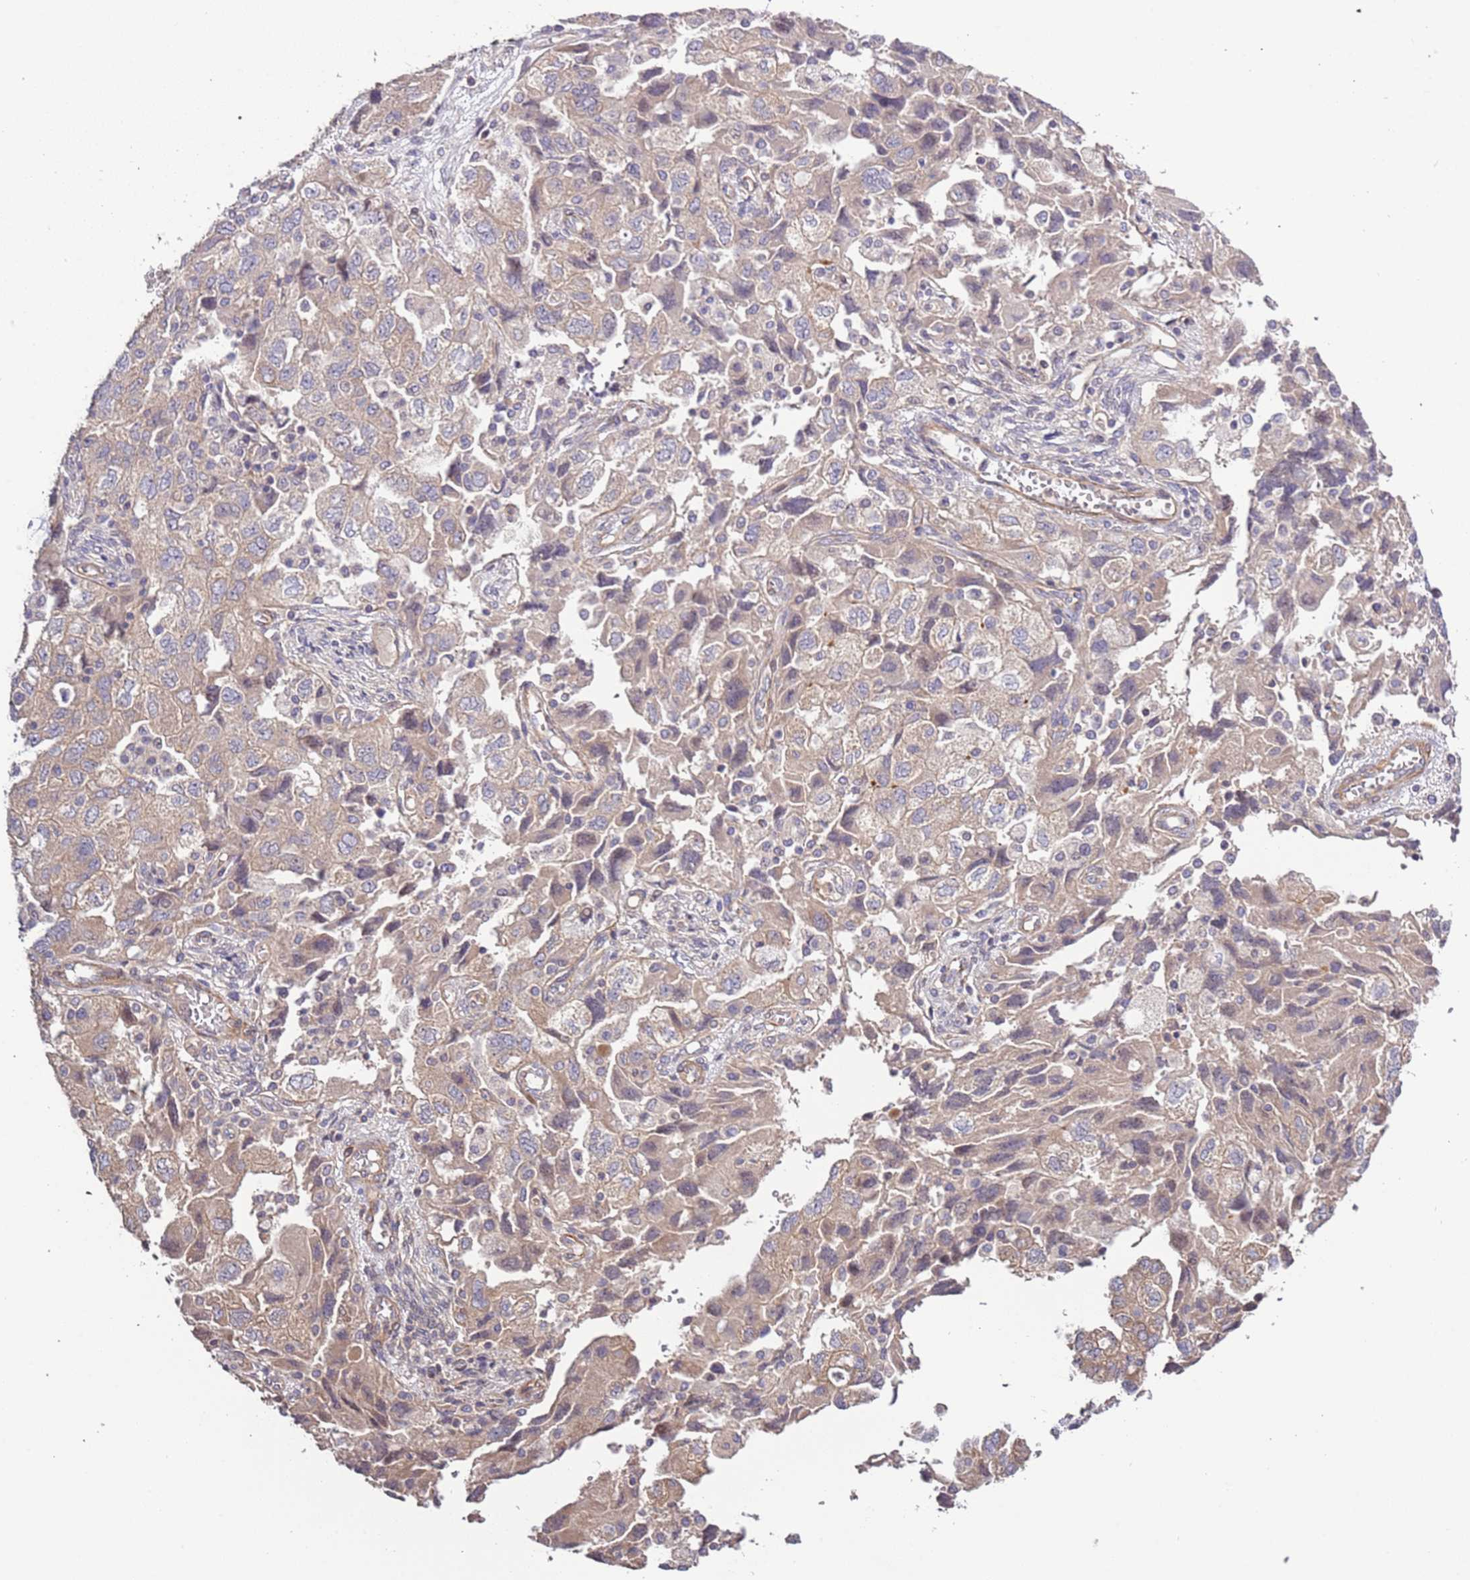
{"staining": {"intensity": "weak", "quantity": "25%-75%", "location": "cytoplasmic/membranous"}, "tissue": "ovarian cancer", "cell_type": "Tumor cells", "image_type": "cancer", "snomed": [{"axis": "morphology", "description": "Carcinoma, NOS"}, {"axis": "morphology", "description": "Cystadenocarcinoma, serous, NOS"}, {"axis": "topography", "description": "Ovary"}], "caption": "Protein positivity by immunohistochemistry reveals weak cytoplasmic/membranous expression in about 25%-75% of tumor cells in serous cystadenocarcinoma (ovarian).", "gene": "LAMB4", "patient": {"sex": "female", "age": 69}}